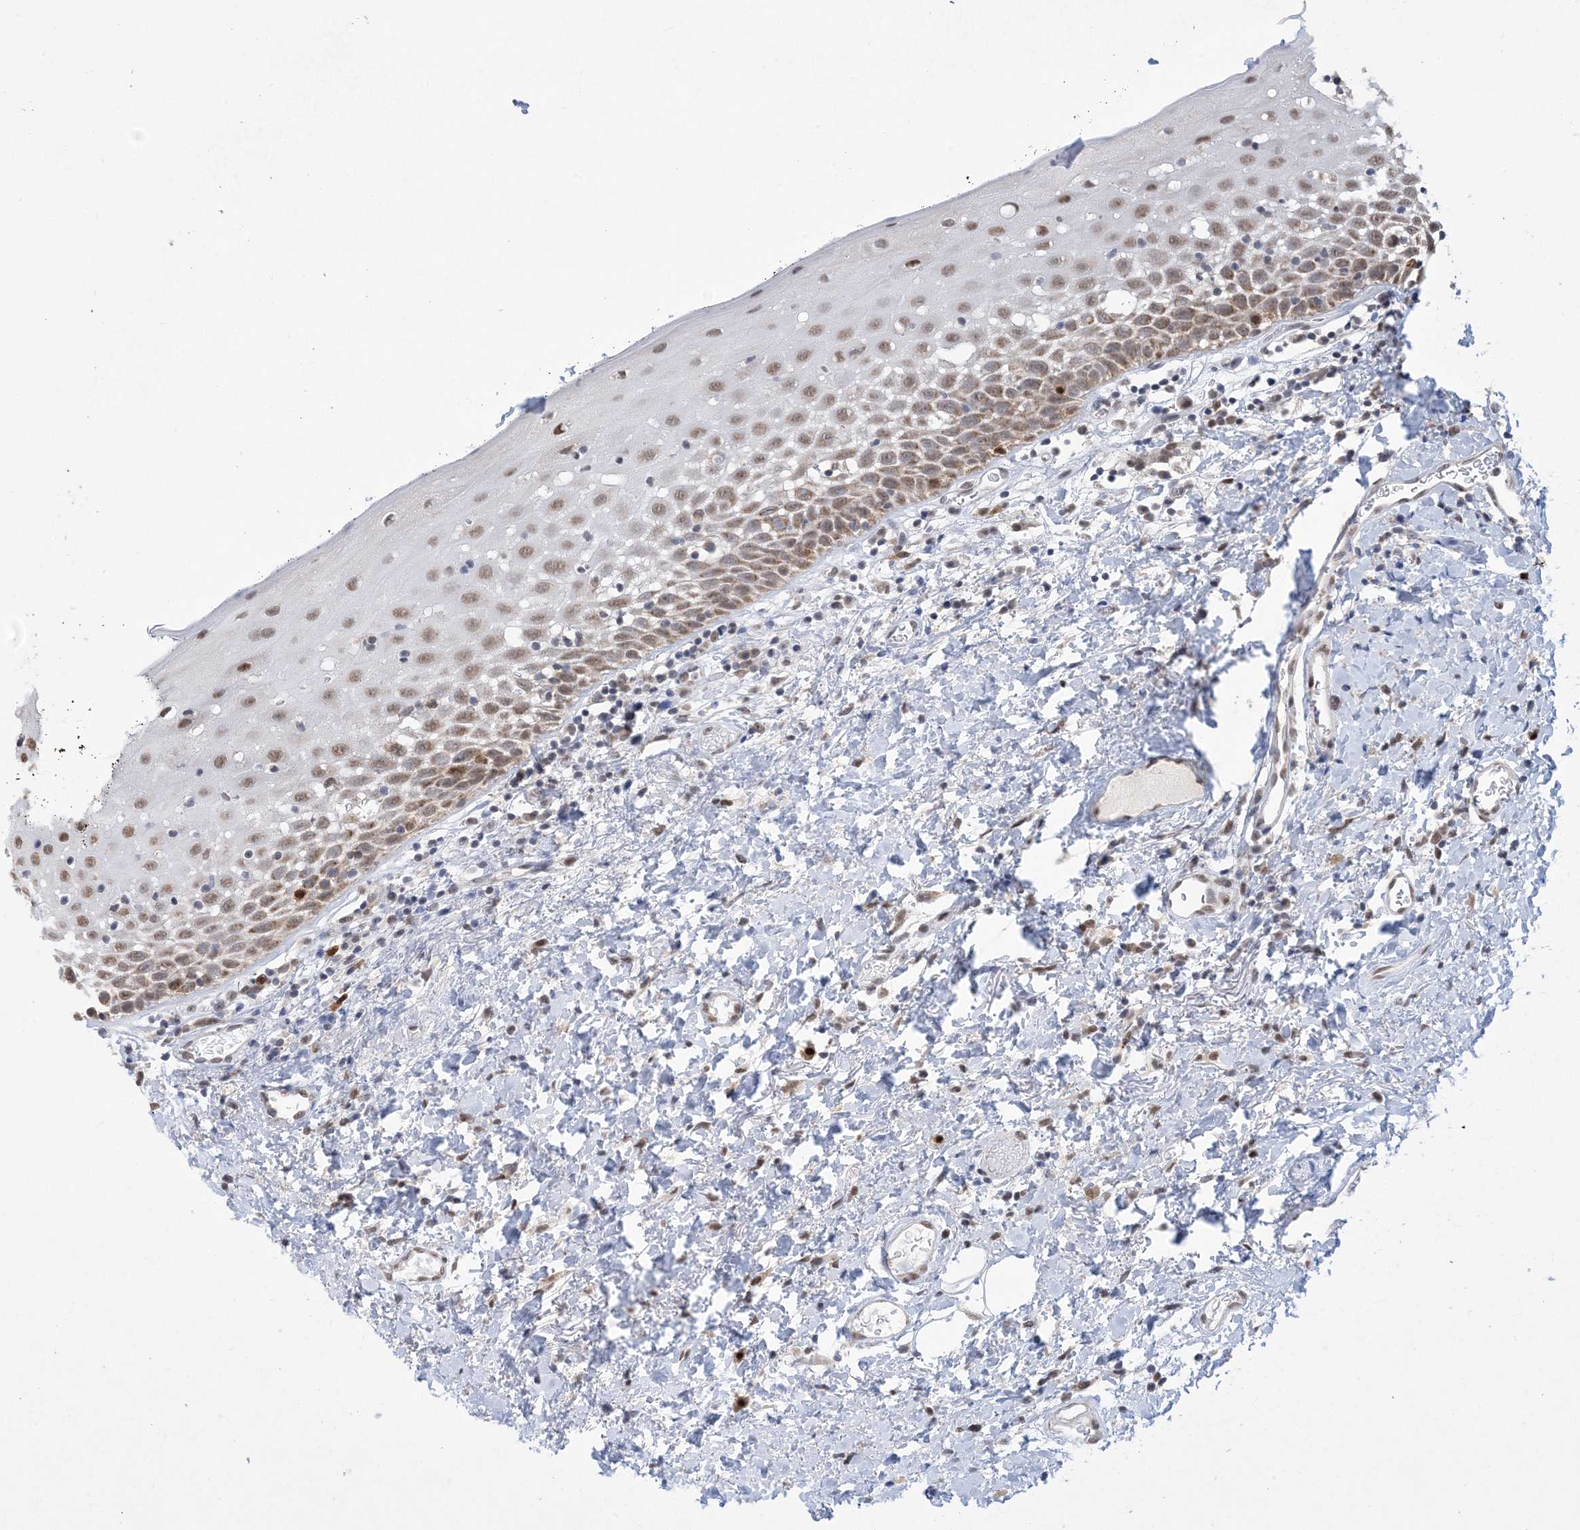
{"staining": {"intensity": "moderate", "quantity": ">75%", "location": "nuclear"}, "tissue": "oral mucosa", "cell_type": "Squamous epithelial cells", "image_type": "normal", "snomed": [{"axis": "morphology", "description": "Normal tissue, NOS"}, {"axis": "topography", "description": "Oral tissue"}], "caption": "This histopathology image displays unremarkable oral mucosa stained with immunohistochemistry to label a protein in brown. The nuclear of squamous epithelial cells show moderate positivity for the protein. Nuclei are counter-stained blue.", "gene": "TRMT10C", "patient": {"sex": "male", "age": 74}}